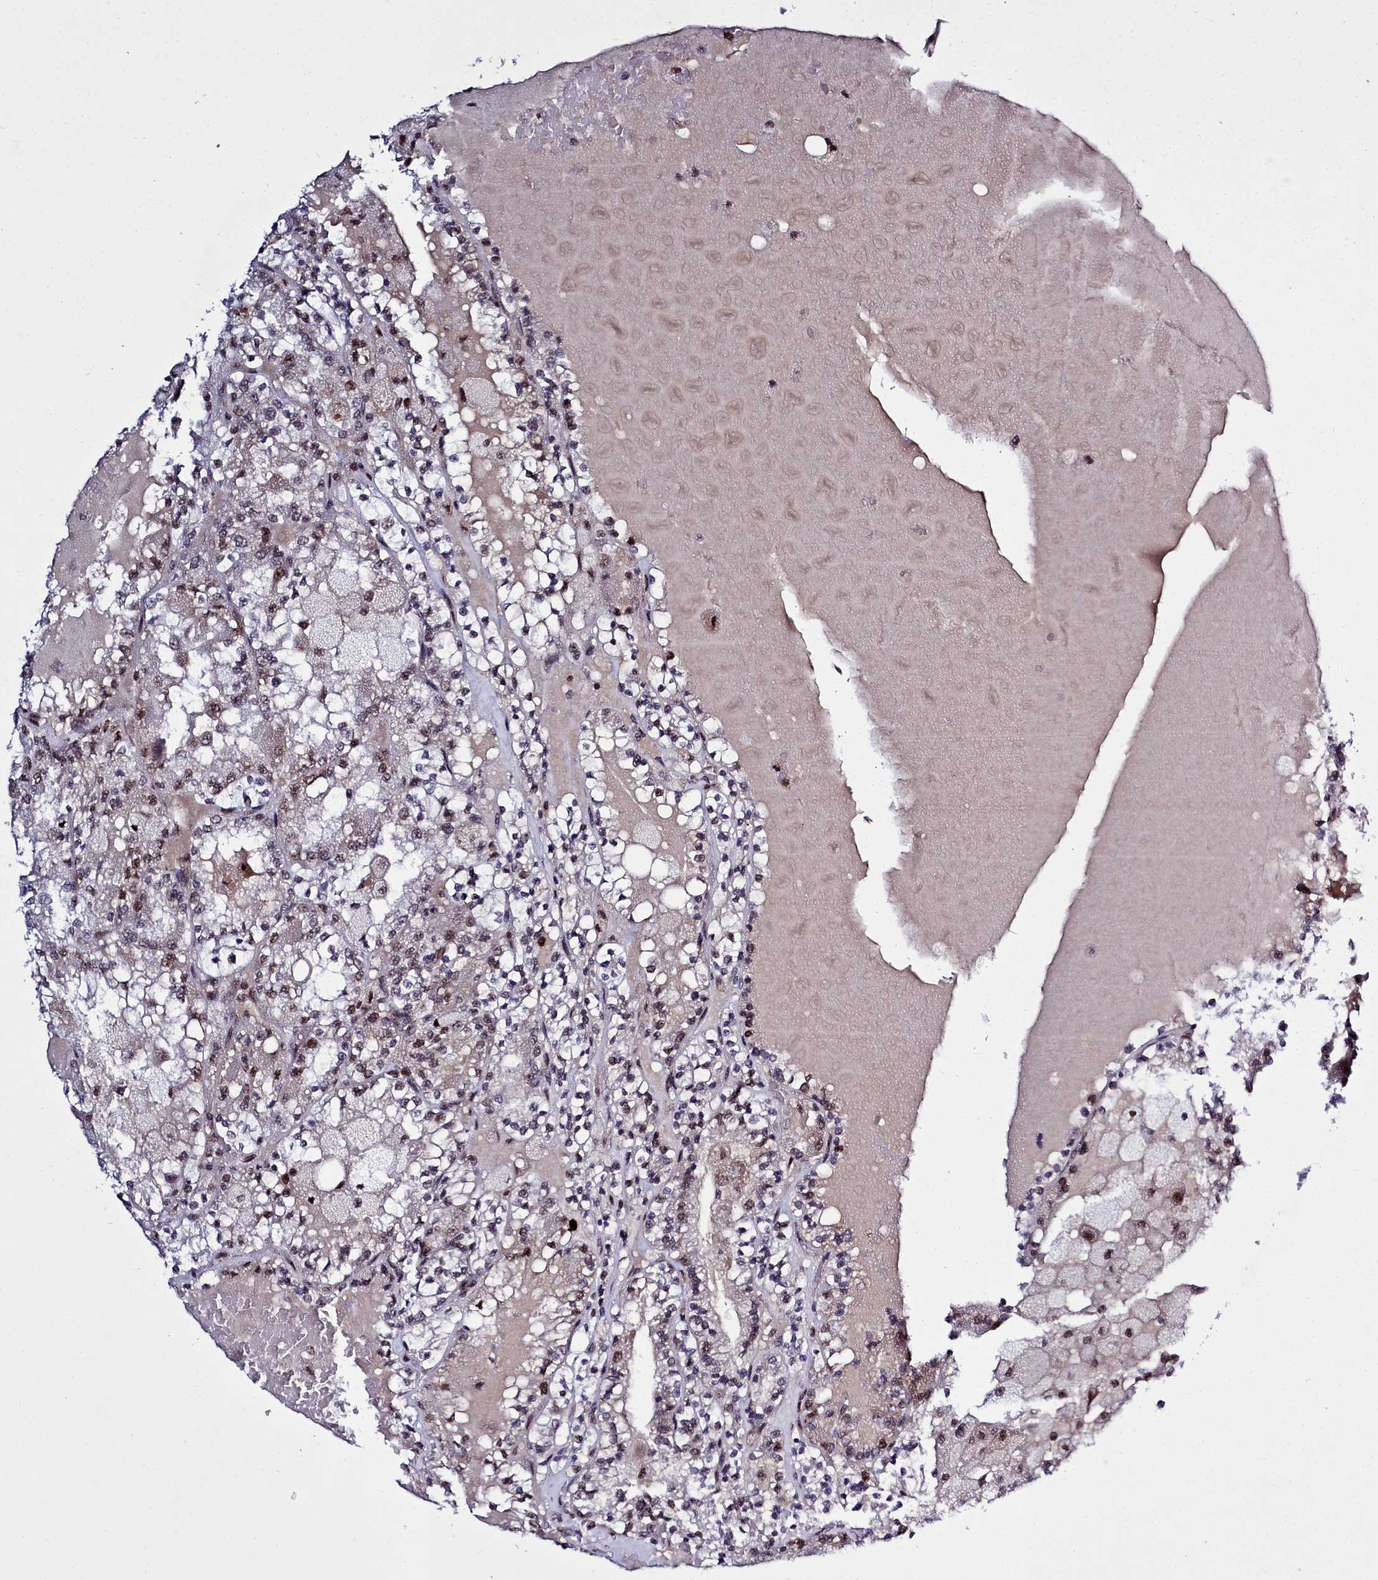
{"staining": {"intensity": "moderate", "quantity": "25%-75%", "location": "nuclear"}, "tissue": "renal cancer", "cell_type": "Tumor cells", "image_type": "cancer", "snomed": [{"axis": "morphology", "description": "Adenocarcinoma, NOS"}, {"axis": "topography", "description": "Kidney"}], "caption": "Immunohistochemical staining of adenocarcinoma (renal) exhibits moderate nuclear protein expression in approximately 25%-75% of tumor cells.", "gene": "POM121L2", "patient": {"sex": "female", "age": 56}}